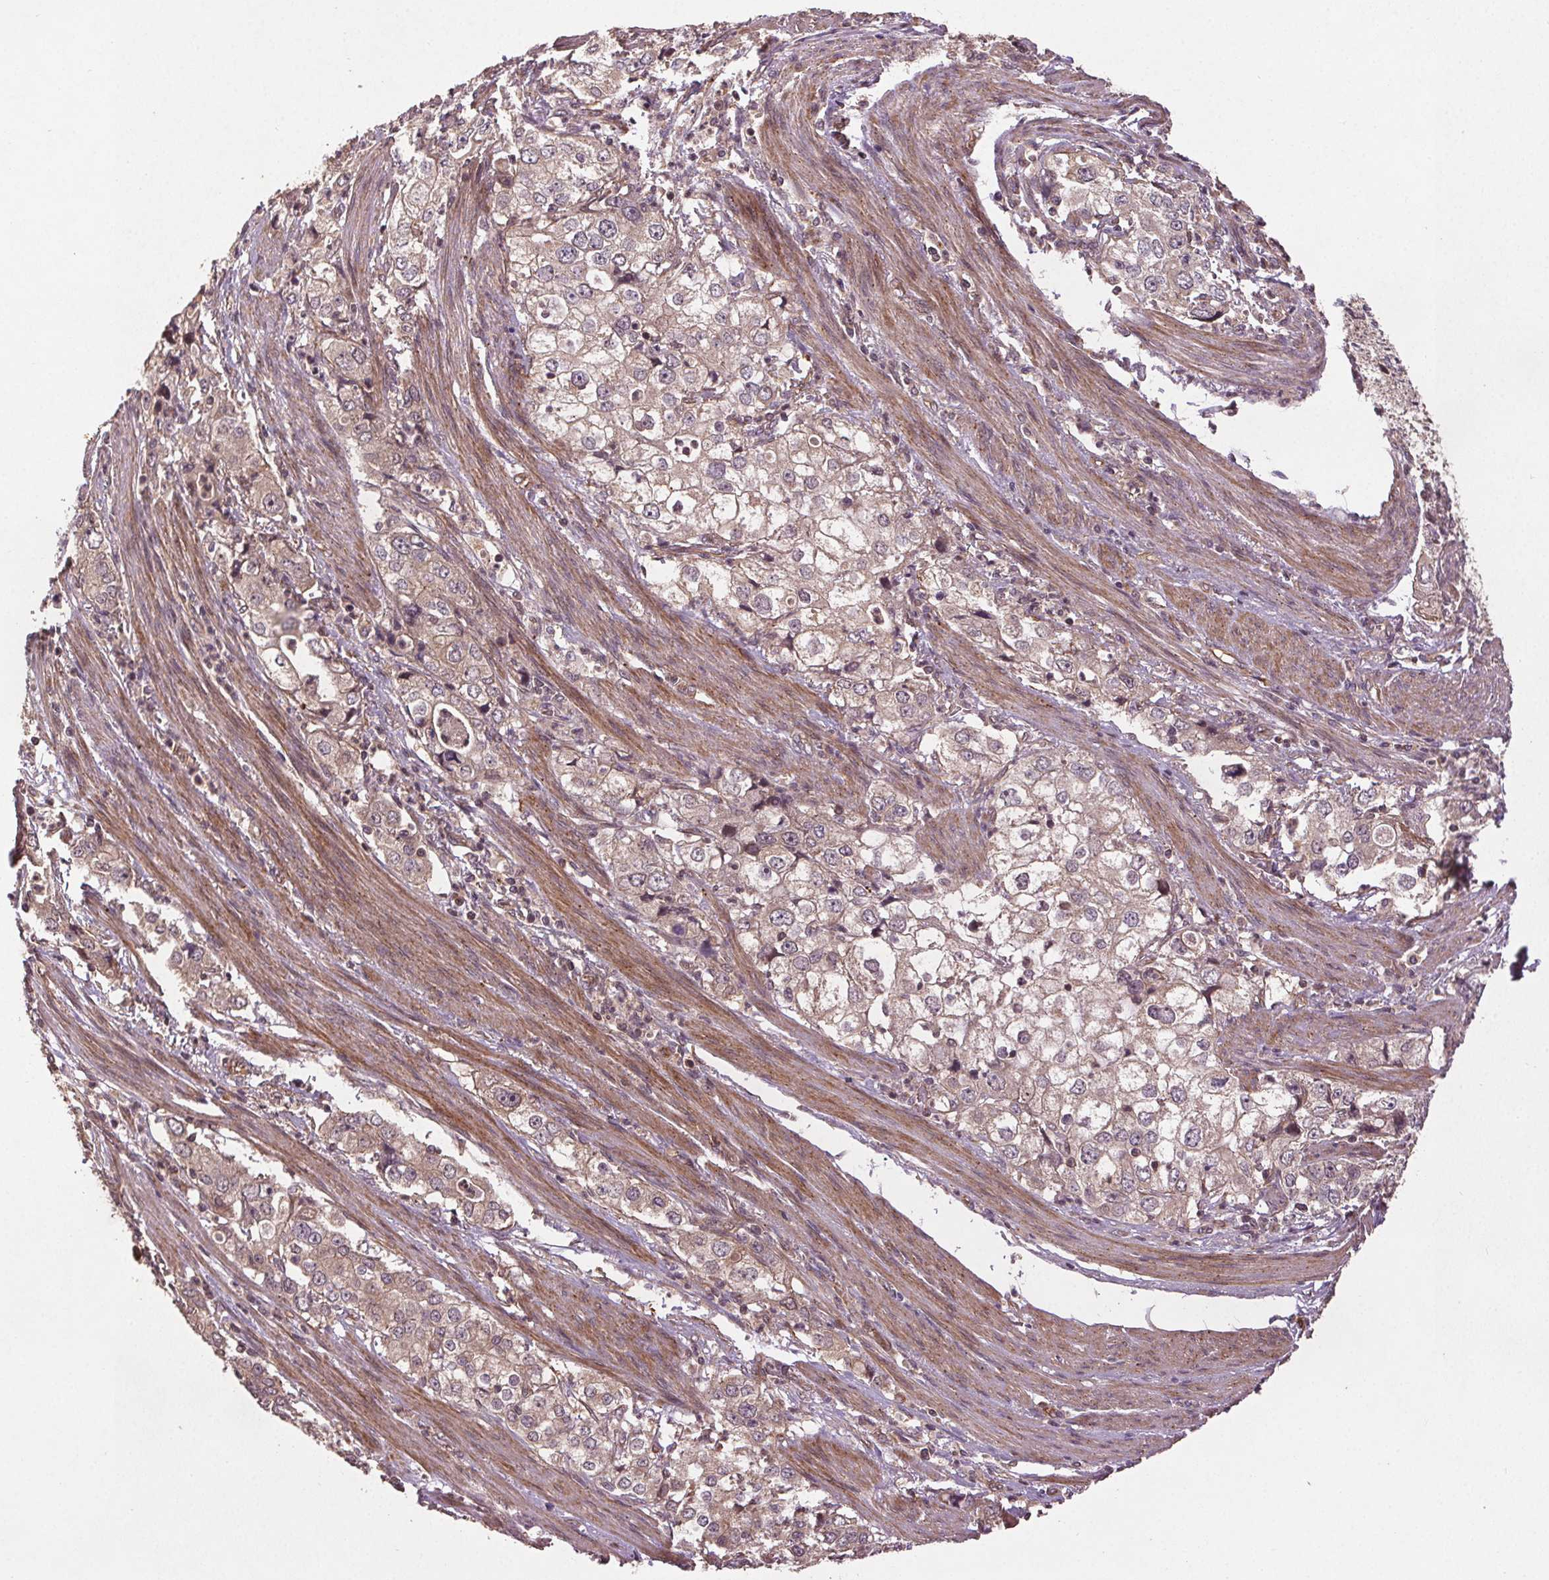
{"staining": {"intensity": "negative", "quantity": "none", "location": "none"}, "tissue": "stomach cancer", "cell_type": "Tumor cells", "image_type": "cancer", "snomed": [{"axis": "morphology", "description": "Adenocarcinoma, NOS"}, {"axis": "topography", "description": "Stomach, upper"}], "caption": "A histopathology image of stomach cancer (adenocarcinoma) stained for a protein reveals no brown staining in tumor cells.", "gene": "SEC14L2", "patient": {"sex": "male", "age": 75}}